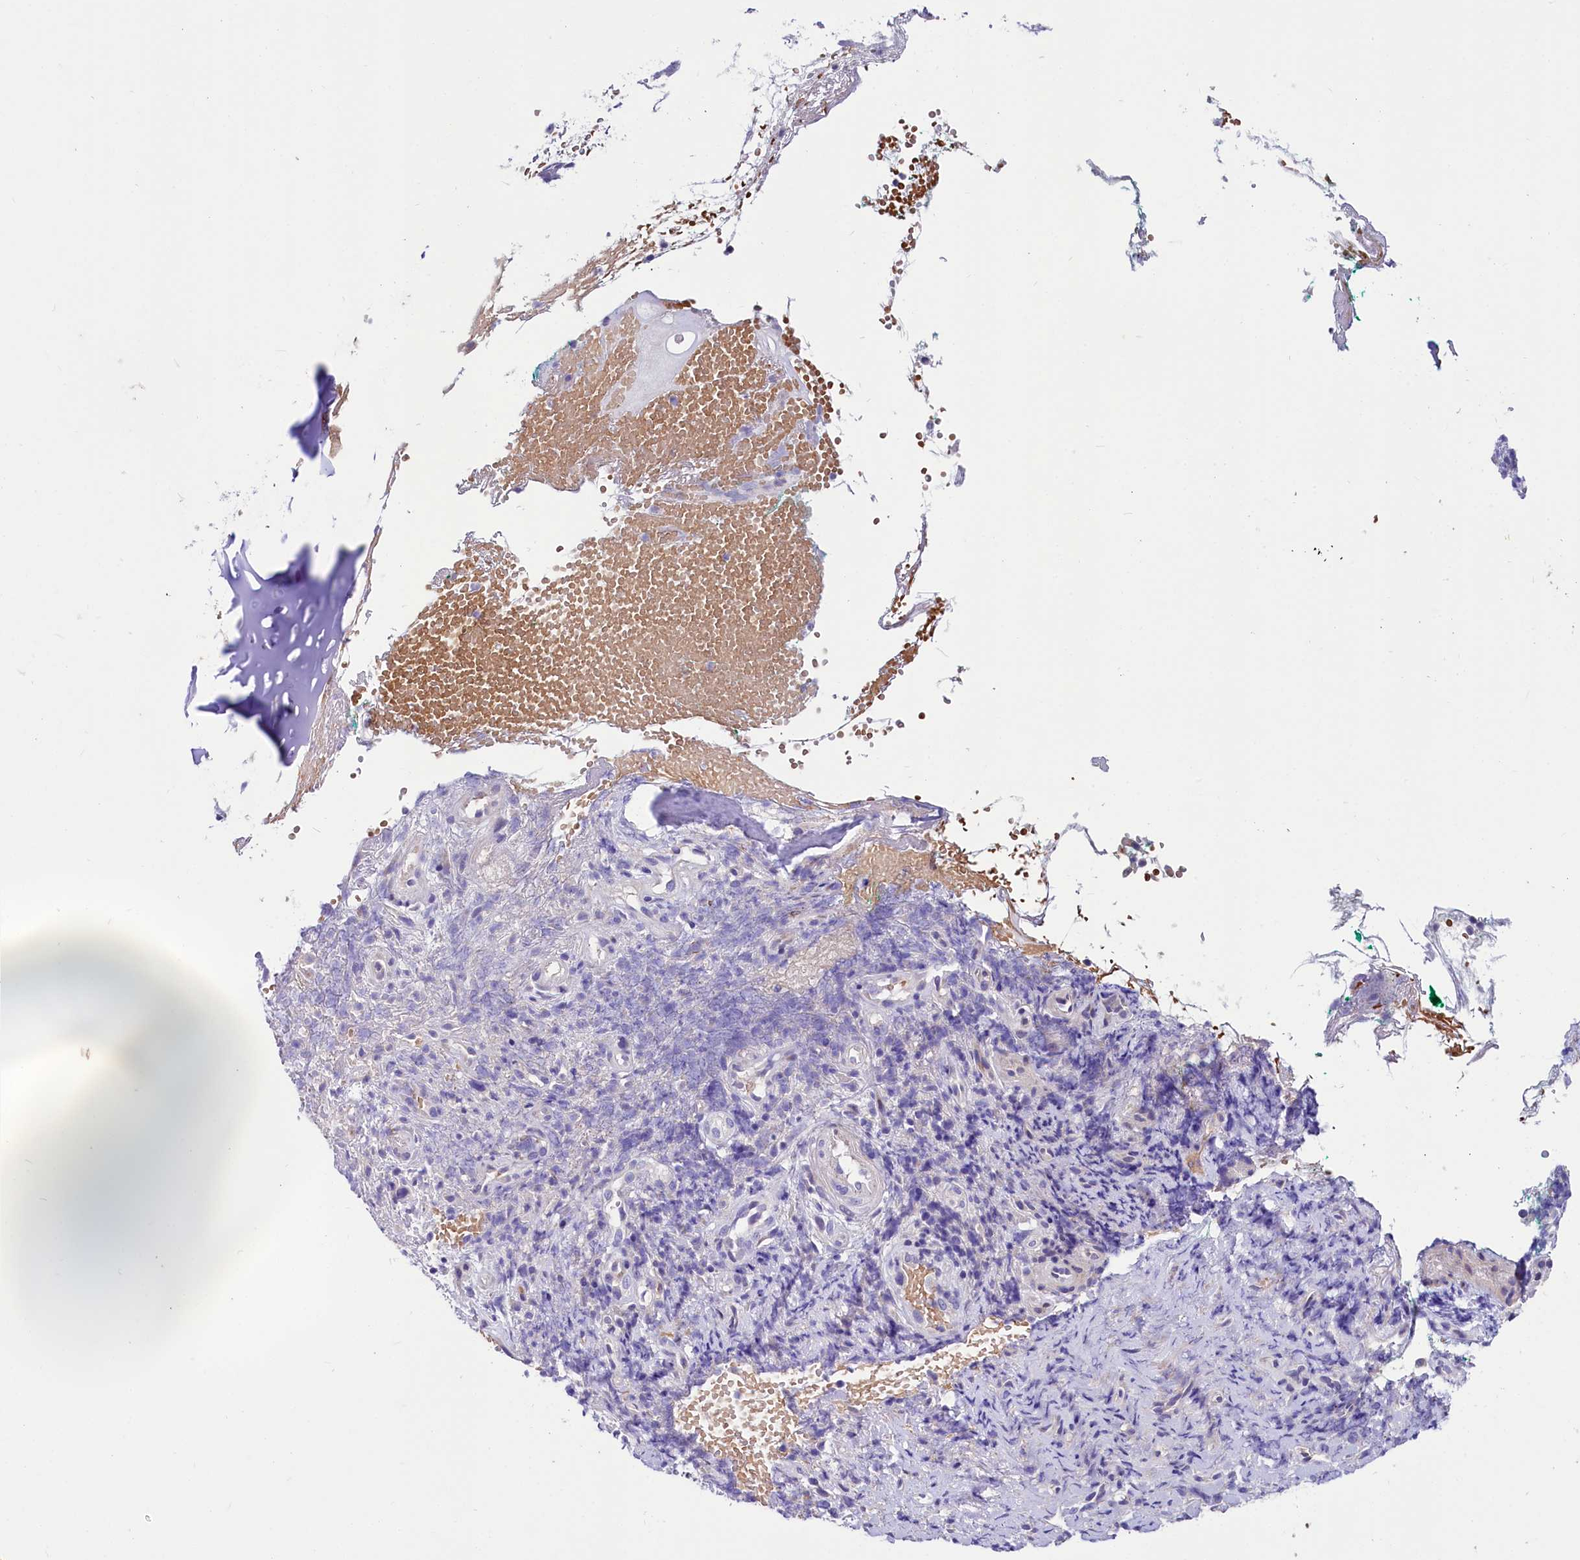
{"staining": {"intensity": "moderate", "quantity": ">75%", "location": "cytoplasmic/membranous"}, "tissue": "adipose tissue", "cell_type": "Adipocytes", "image_type": "normal", "snomed": [{"axis": "morphology", "description": "Normal tissue, NOS"}, {"axis": "morphology", "description": "Basal cell carcinoma"}, {"axis": "topography", "description": "Cartilage tissue"}, {"axis": "topography", "description": "Nasopharynx"}, {"axis": "topography", "description": "Oral tissue"}], "caption": "Immunohistochemical staining of normal human adipose tissue reveals moderate cytoplasmic/membranous protein staining in approximately >75% of adipocytes.", "gene": "ABHD5", "patient": {"sex": "female", "age": 77}}